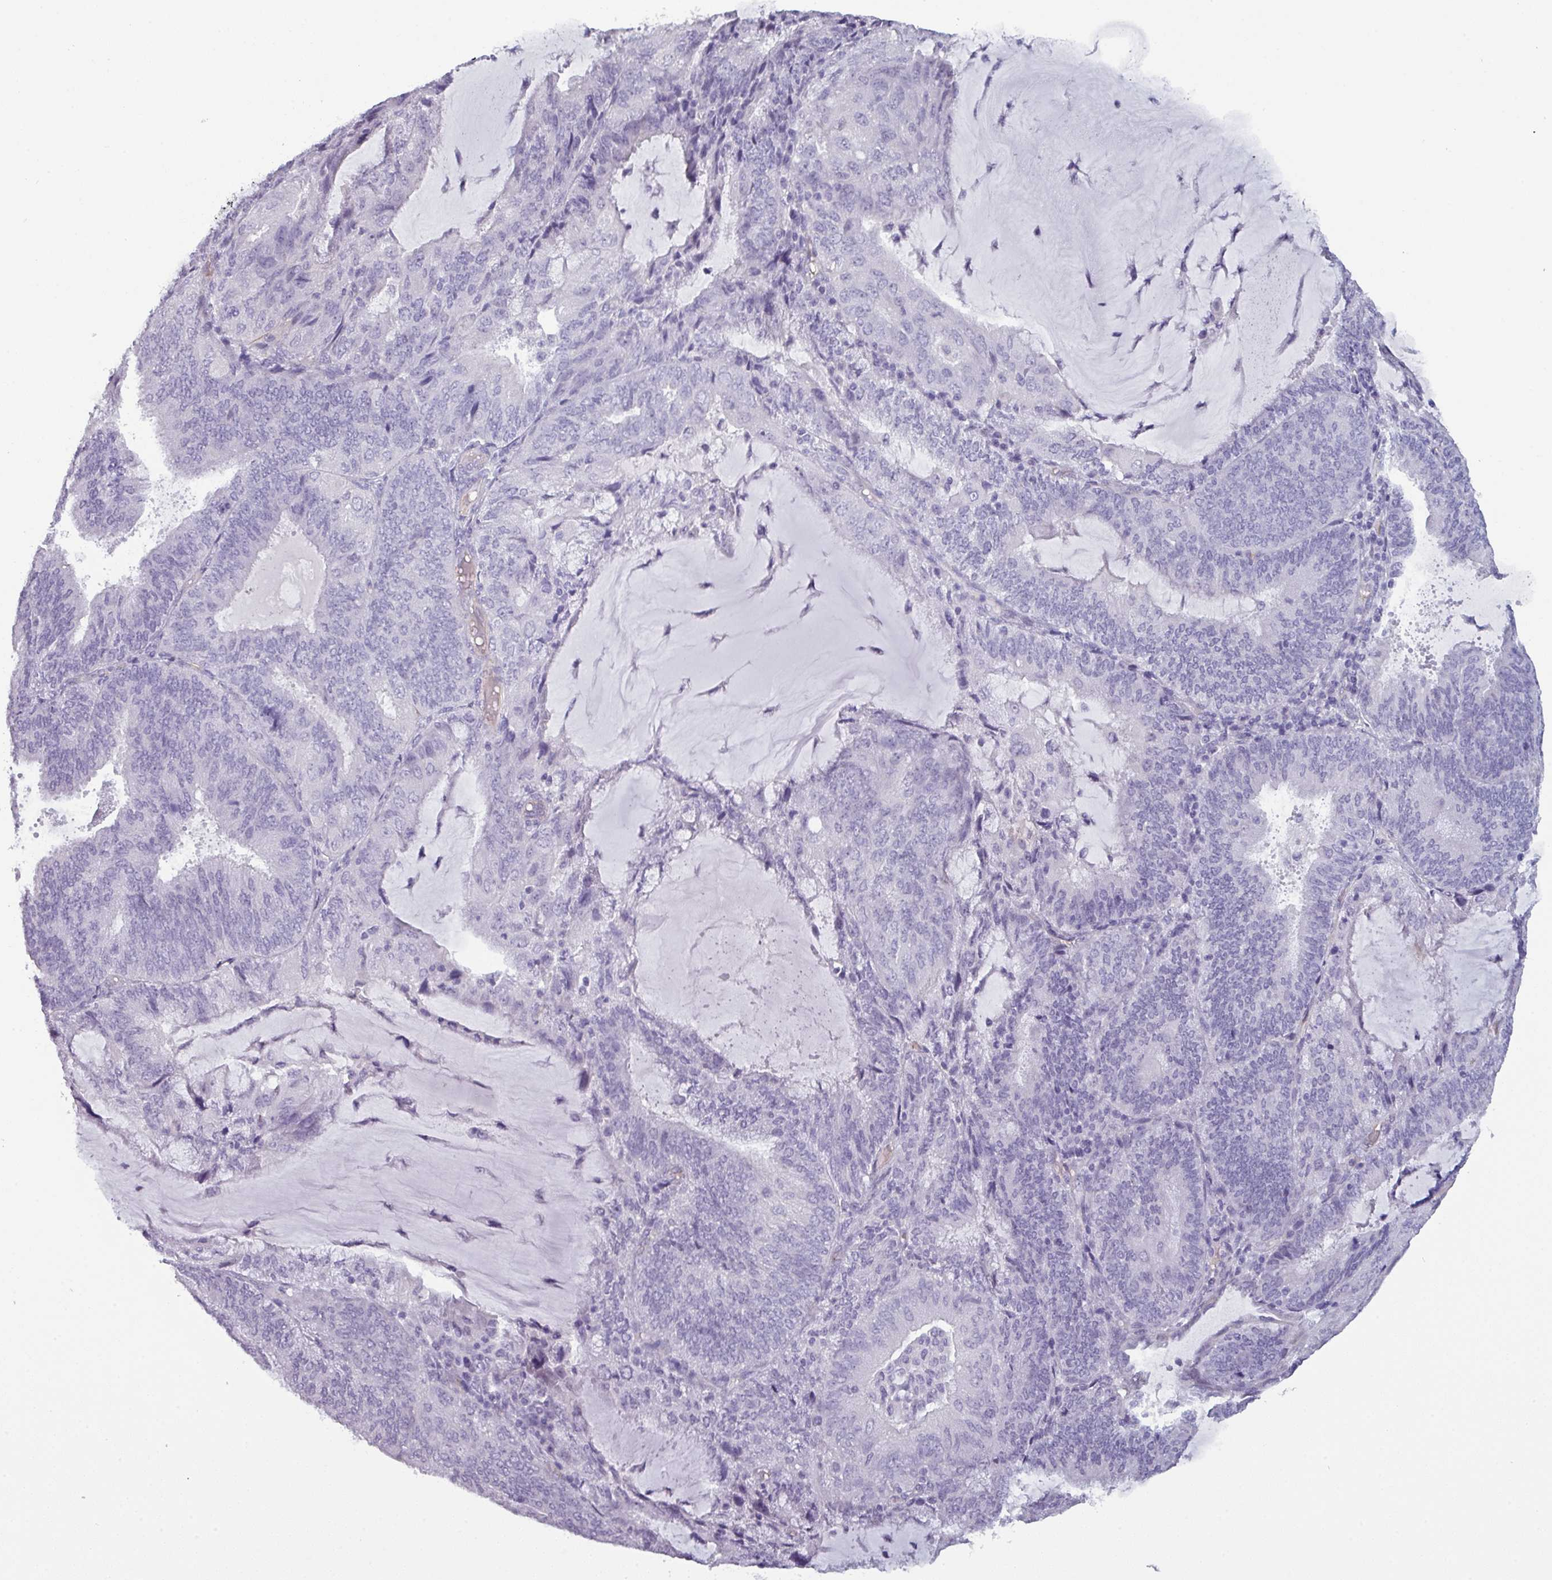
{"staining": {"intensity": "negative", "quantity": "none", "location": "none"}, "tissue": "endometrial cancer", "cell_type": "Tumor cells", "image_type": "cancer", "snomed": [{"axis": "morphology", "description": "Adenocarcinoma, NOS"}, {"axis": "topography", "description": "Endometrium"}], "caption": "This is an IHC photomicrograph of adenocarcinoma (endometrial). There is no expression in tumor cells.", "gene": "AREL1", "patient": {"sex": "female", "age": 81}}